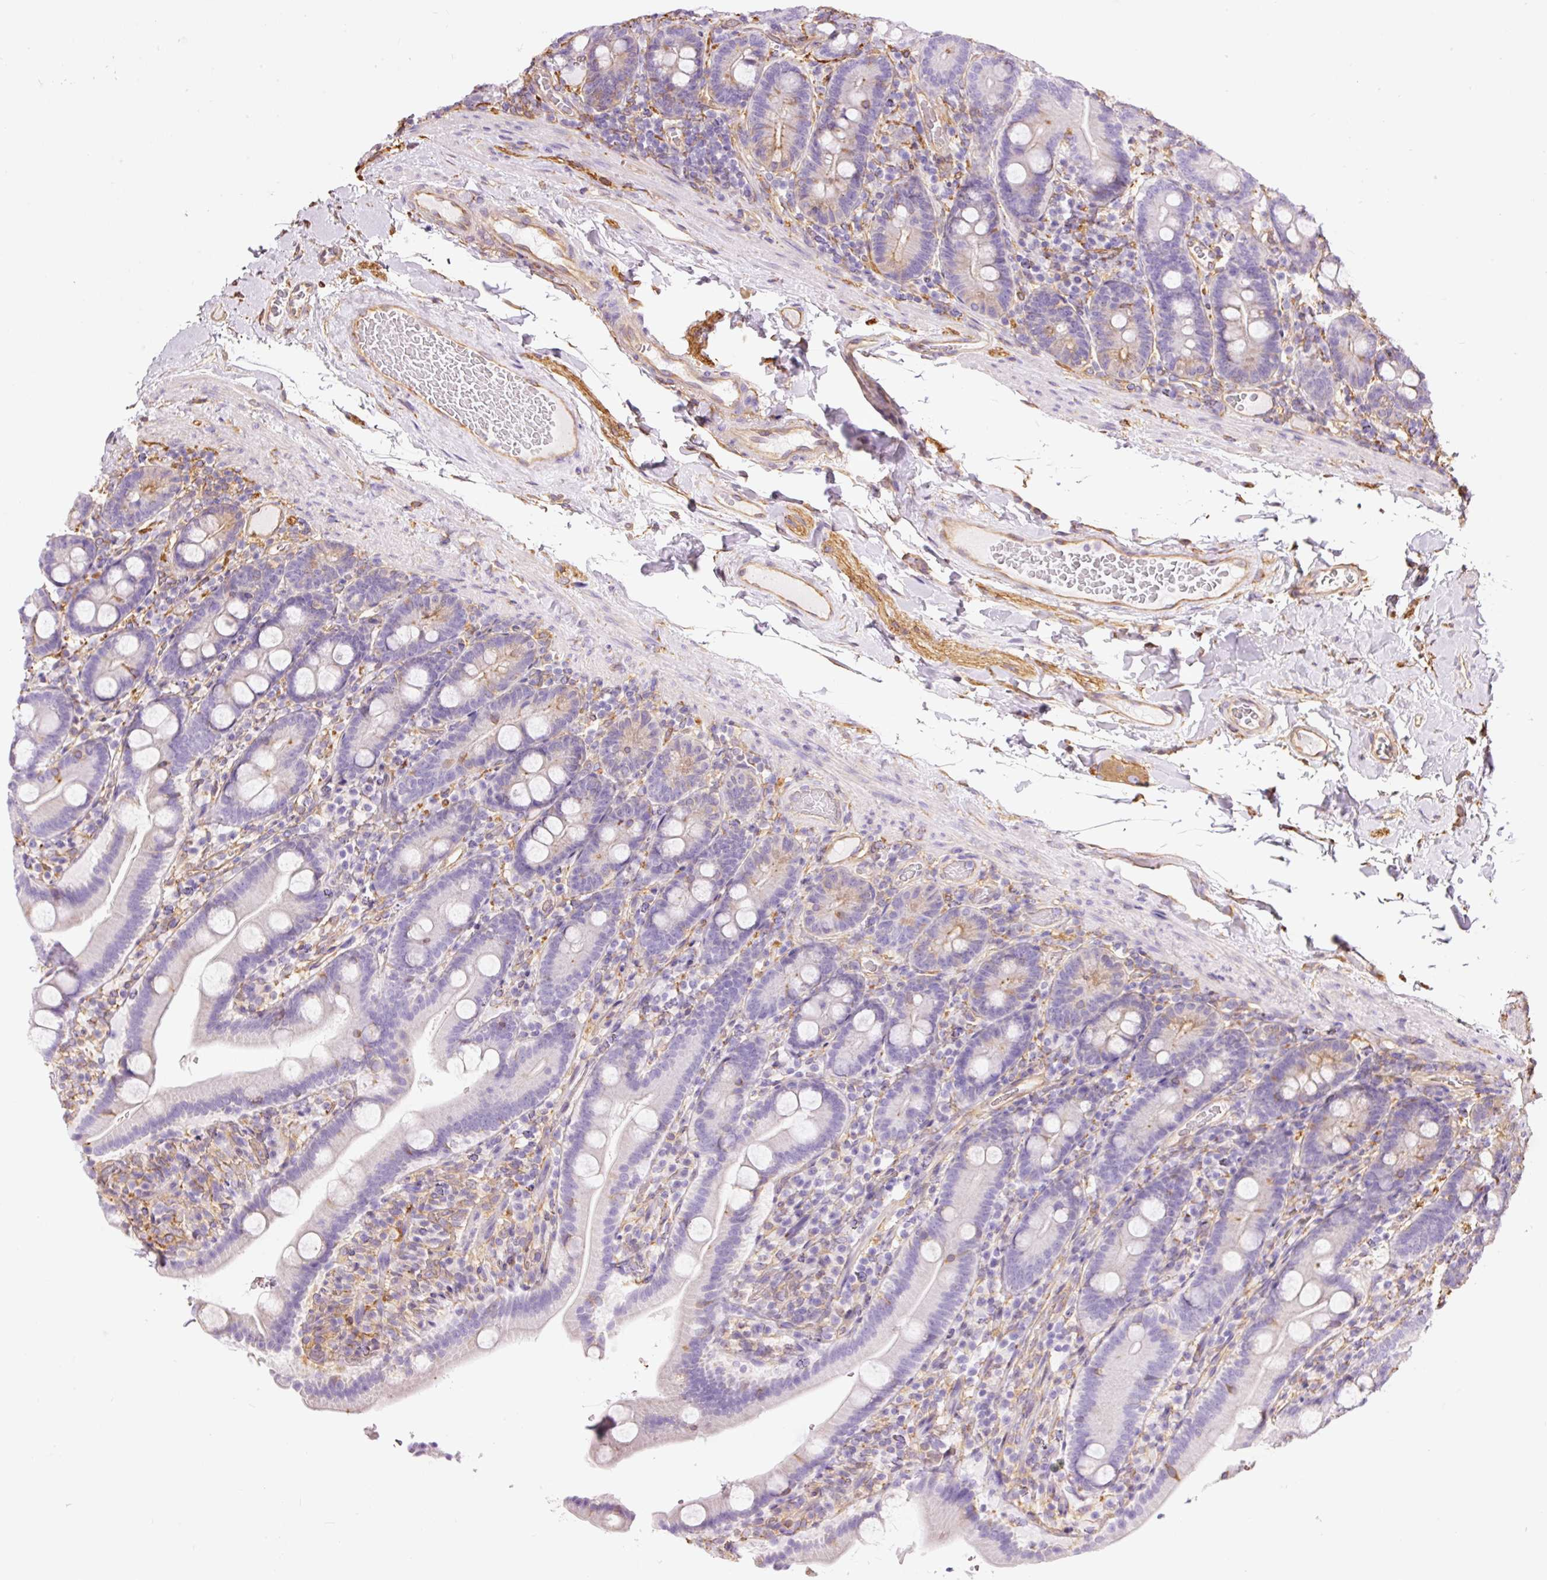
{"staining": {"intensity": "strong", "quantity": "<25%", "location": "cytoplasmic/membranous"}, "tissue": "duodenum", "cell_type": "Glandular cells", "image_type": "normal", "snomed": [{"axis": "morphology", "description": "Normal tissue, NOS"}, {"axis": "topography", "description": "Duodenum"}], "caption": "Immunohistochemistry (IHC) (DAB (3,3'-diaminobenzidine)) staining of normal duodenum exhibits strong cytoplasmic/membranous protein positivity in about <25% of glandular cells.", "gene": "ENSG00000249624", "patient": {"sex": "male", "age": 55}}